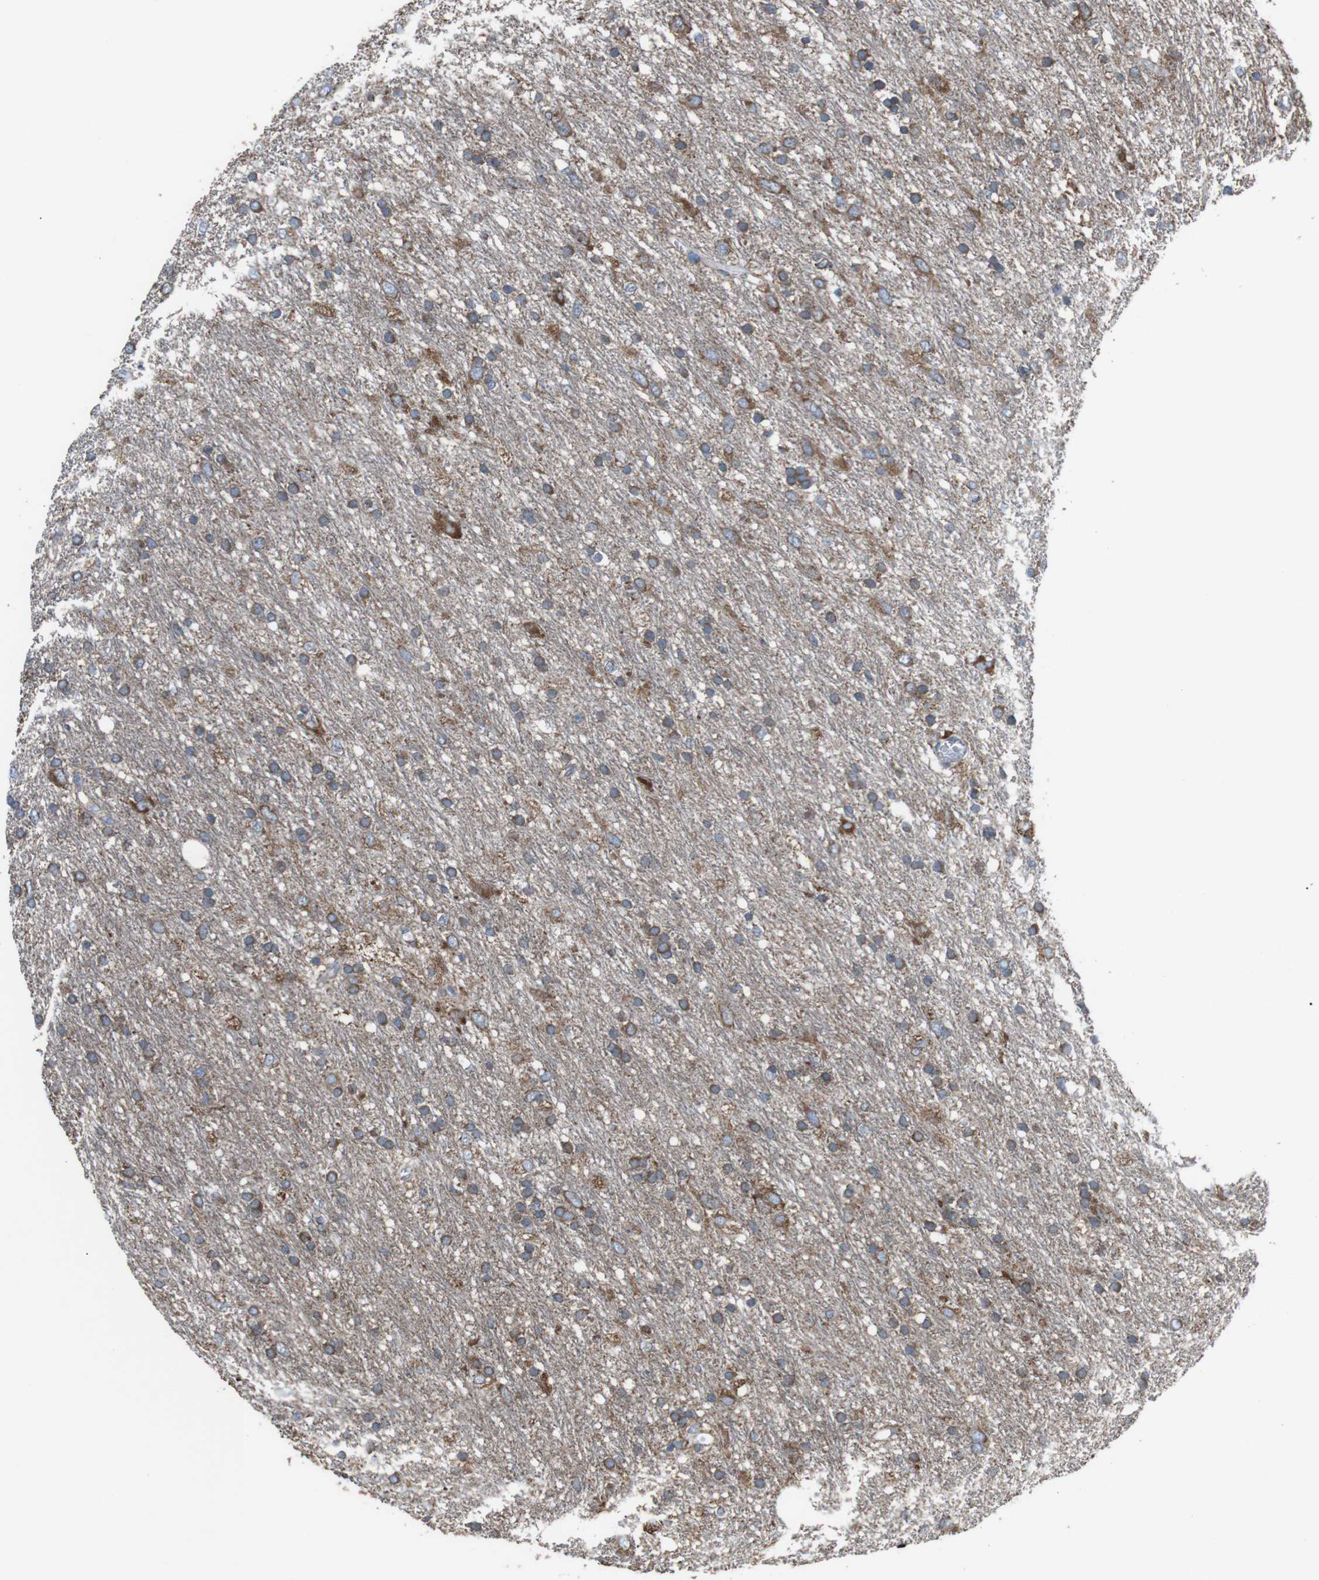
{"staining": {"intensity": "moderate", "quantity": ">75%", "location": "cytoplasmic/membranous"}, "tissue": "glioma", "cell_type": "Tumor cells", "image_type": "cancer", "snomed": [{"axis": "morphology", "description": "Glioma, malignant, Low grade"}, {"axis": "topography", "description": "Brain"}], "caption": "Protein expression analysis of malignant glioma (low-grade) demonstrates moderate cytoplasmic/membranous expression in about >75% of tumor cells.", "gene": "CISD2", "patient": {"sex": "male", "age": 77}}